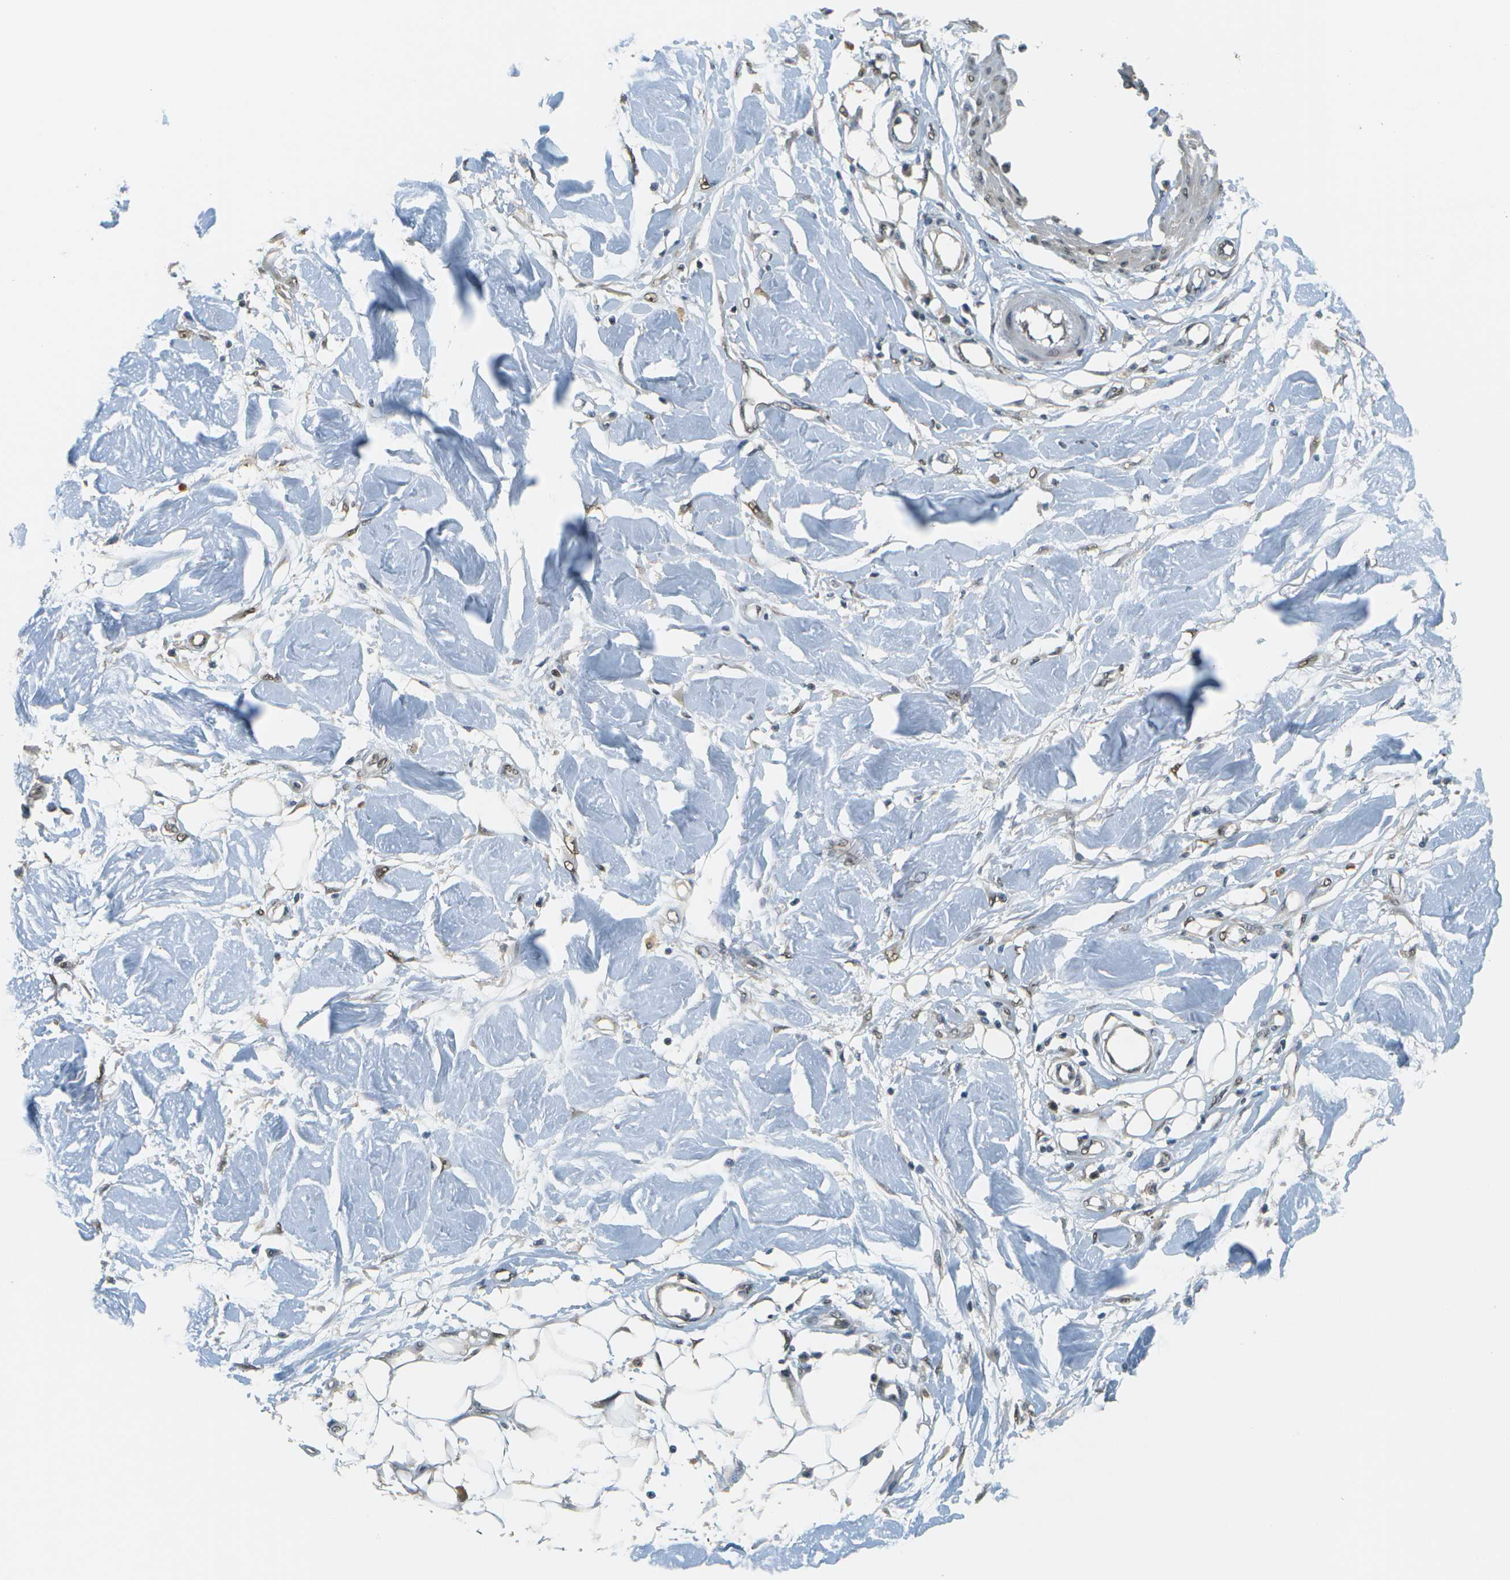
{"staining": {"intensity": "weak", "quantity": ">75%", "location": "cytoplasmic/membranous"}, "tissue": "adipose tissue", "cell_type": "Adipocytes", "image_type": "normal", "snomed": [{"axis": "morphology", "description": "Normal tissue, NOS"}, {"axis": "morphology", "description": "Squamous cell carcinoma, NOS"}, {"axis": "topography", "description": "Skin"}, {"axis": "topography", "description": "Peripheral nerve tissue"}], "caption": "Brown immunohistochemical staining in unremarkable adipose tissue displays weak cytoplasmic/membranous positivity in approximately >75% of adipocytes. (brown staining indicates protein expression, while blue staining denotes nuclei).", "gene": "ABL2", "patient": {"sex": "male", "age": 83}}